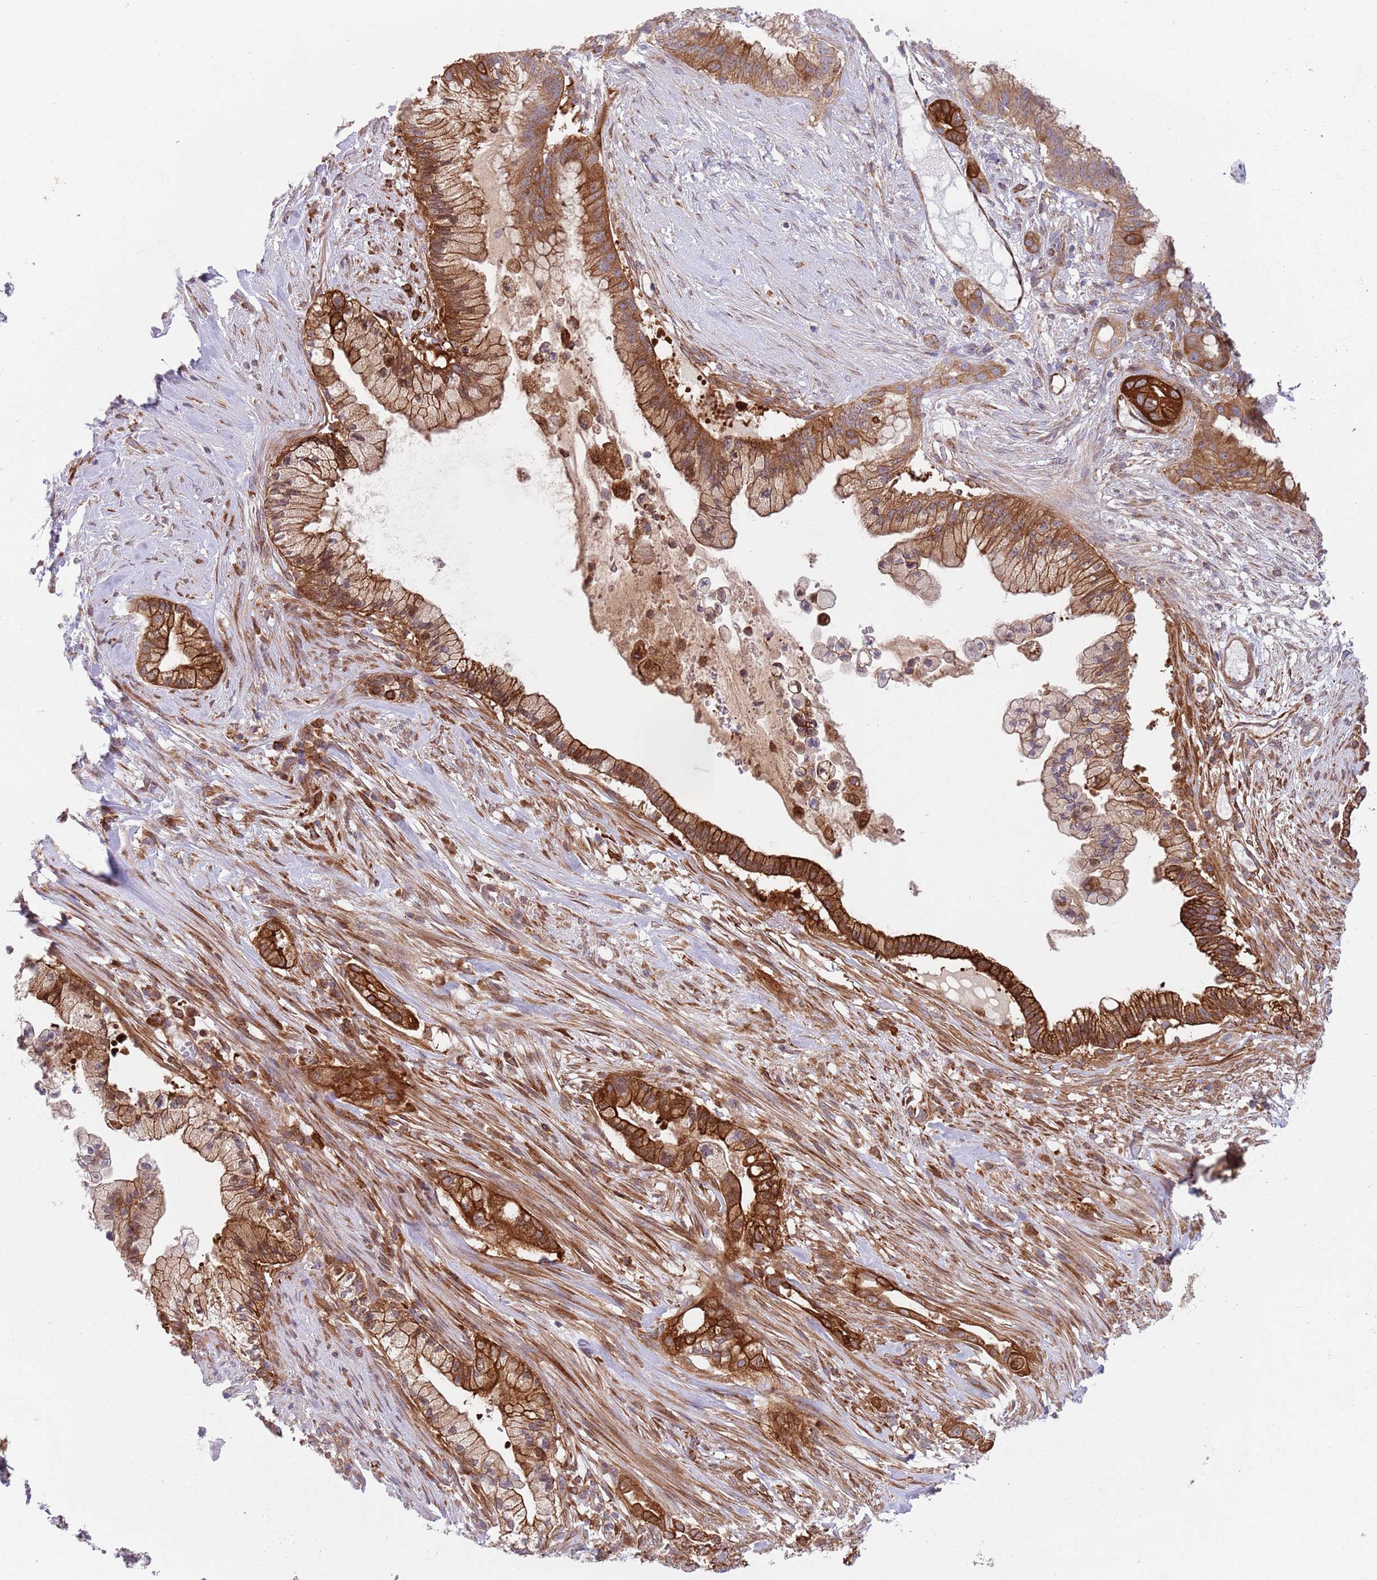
{"staining": {"intensity": "strong", "quantity": ">75%", "location": "cytoplasmic/membranous"}, "tissue": "pancreatic cancer", "cell_type": "Tumor cells", "image_type": "cancer", "snomed": [{"axis": "morphology", "description": "Adenocarcinoma, NOS"}, {"axis": "topography", "description": "Pancreas"}], "caption": "Adenocarcinoma (pancreatic) tissue reveals strong cytoplasmic/membranous expression in approximately >75% of tumor cells (DAB = brown stain, brightfield microscopy at high magnification).", "gene": "ZMYM5", "patient": {"sex": "male", "age": 44}}